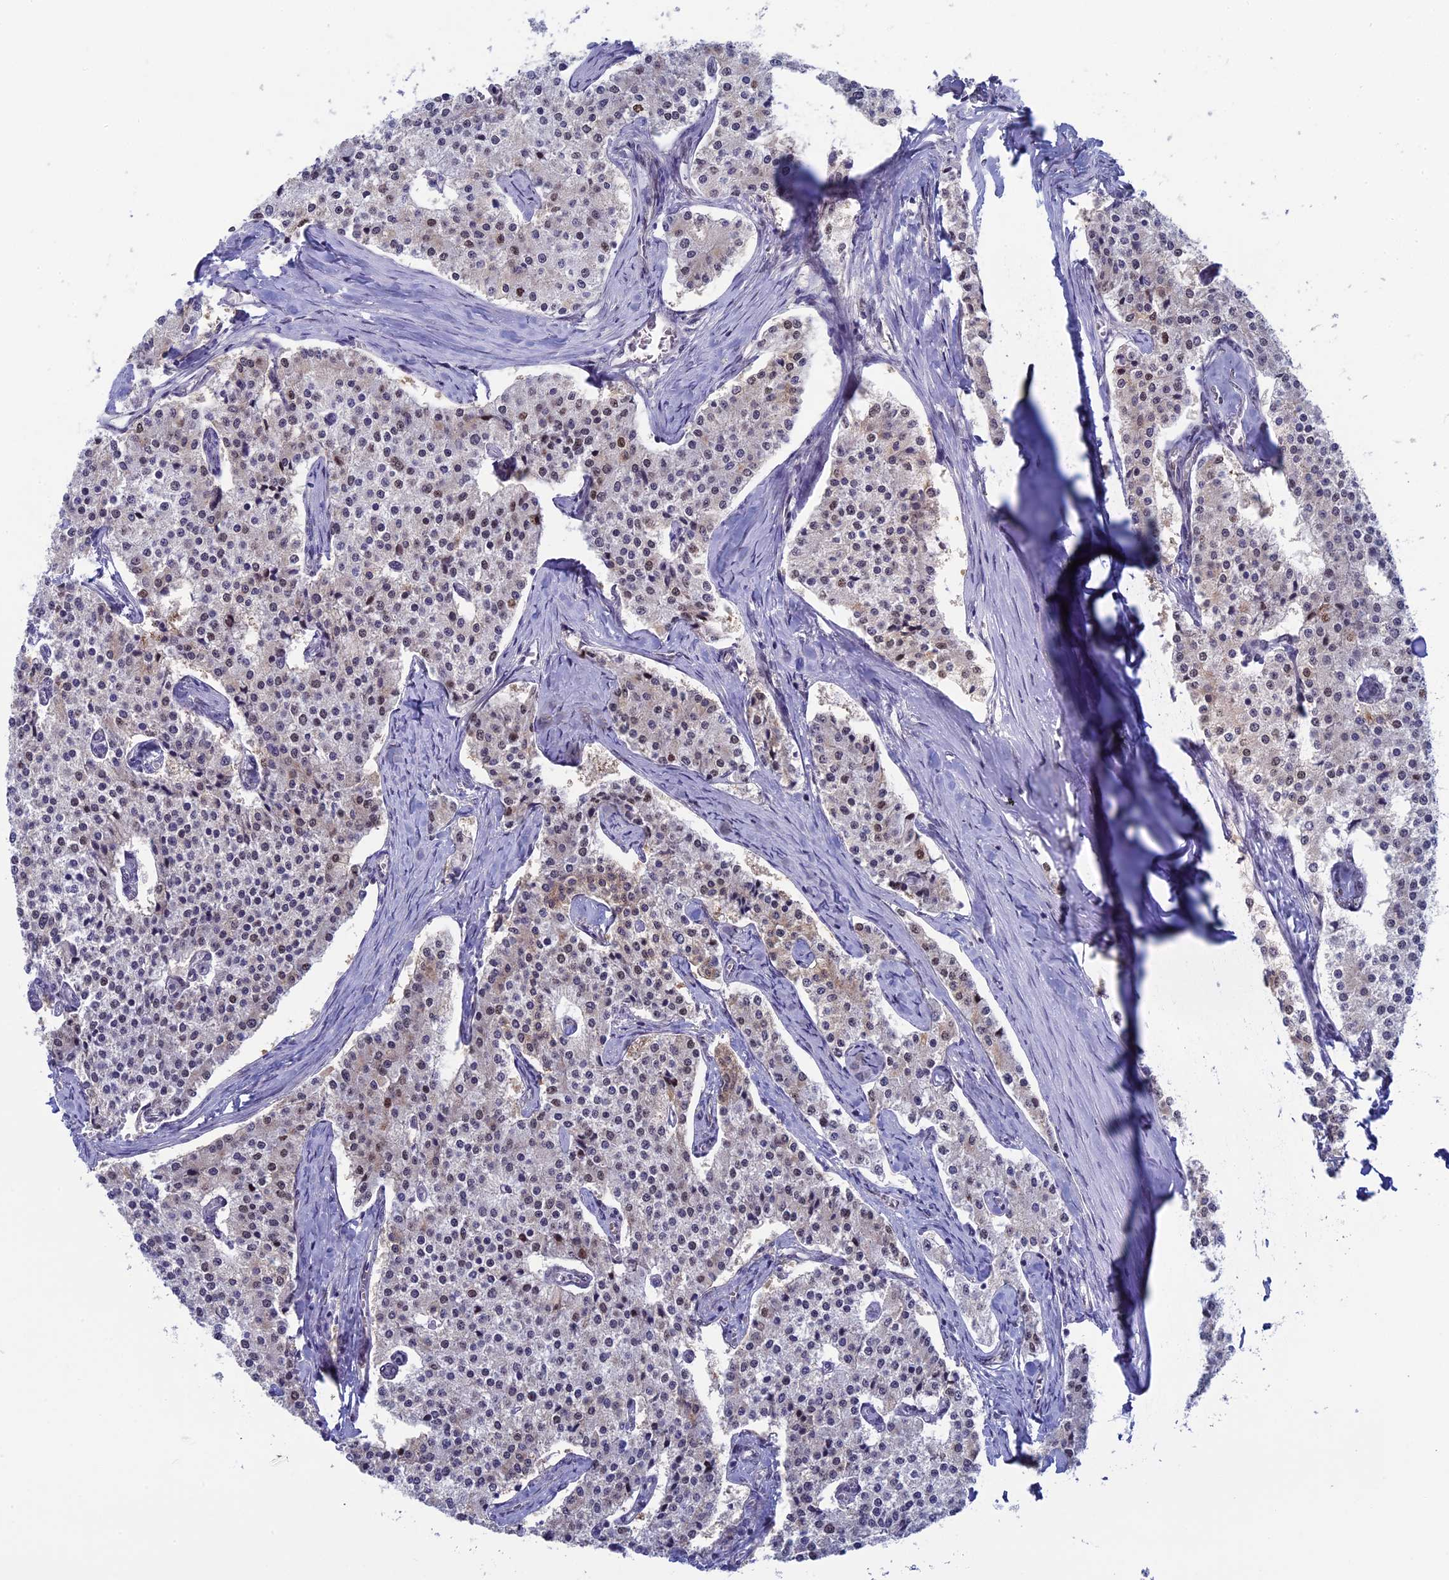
{"staining": {"intensity": "weak", "quantity": "25%-75%", "location": "nuclear"}, "tissue": "carcinoid", "cell_type": "Tumor cells", "image_type": "cancer", "snomed": [{"axis": "morphology", "description": "Carcinoid, malignant, NOS"}, {"axis": "topography", "description": "Colon"}], "caption": "Weak nuclear staining is seen in about 25%-75% of tumor cells in carcinoid (malignant).", "gene": "CCDC86", "patient": {"sex": "female", "age": 52}}